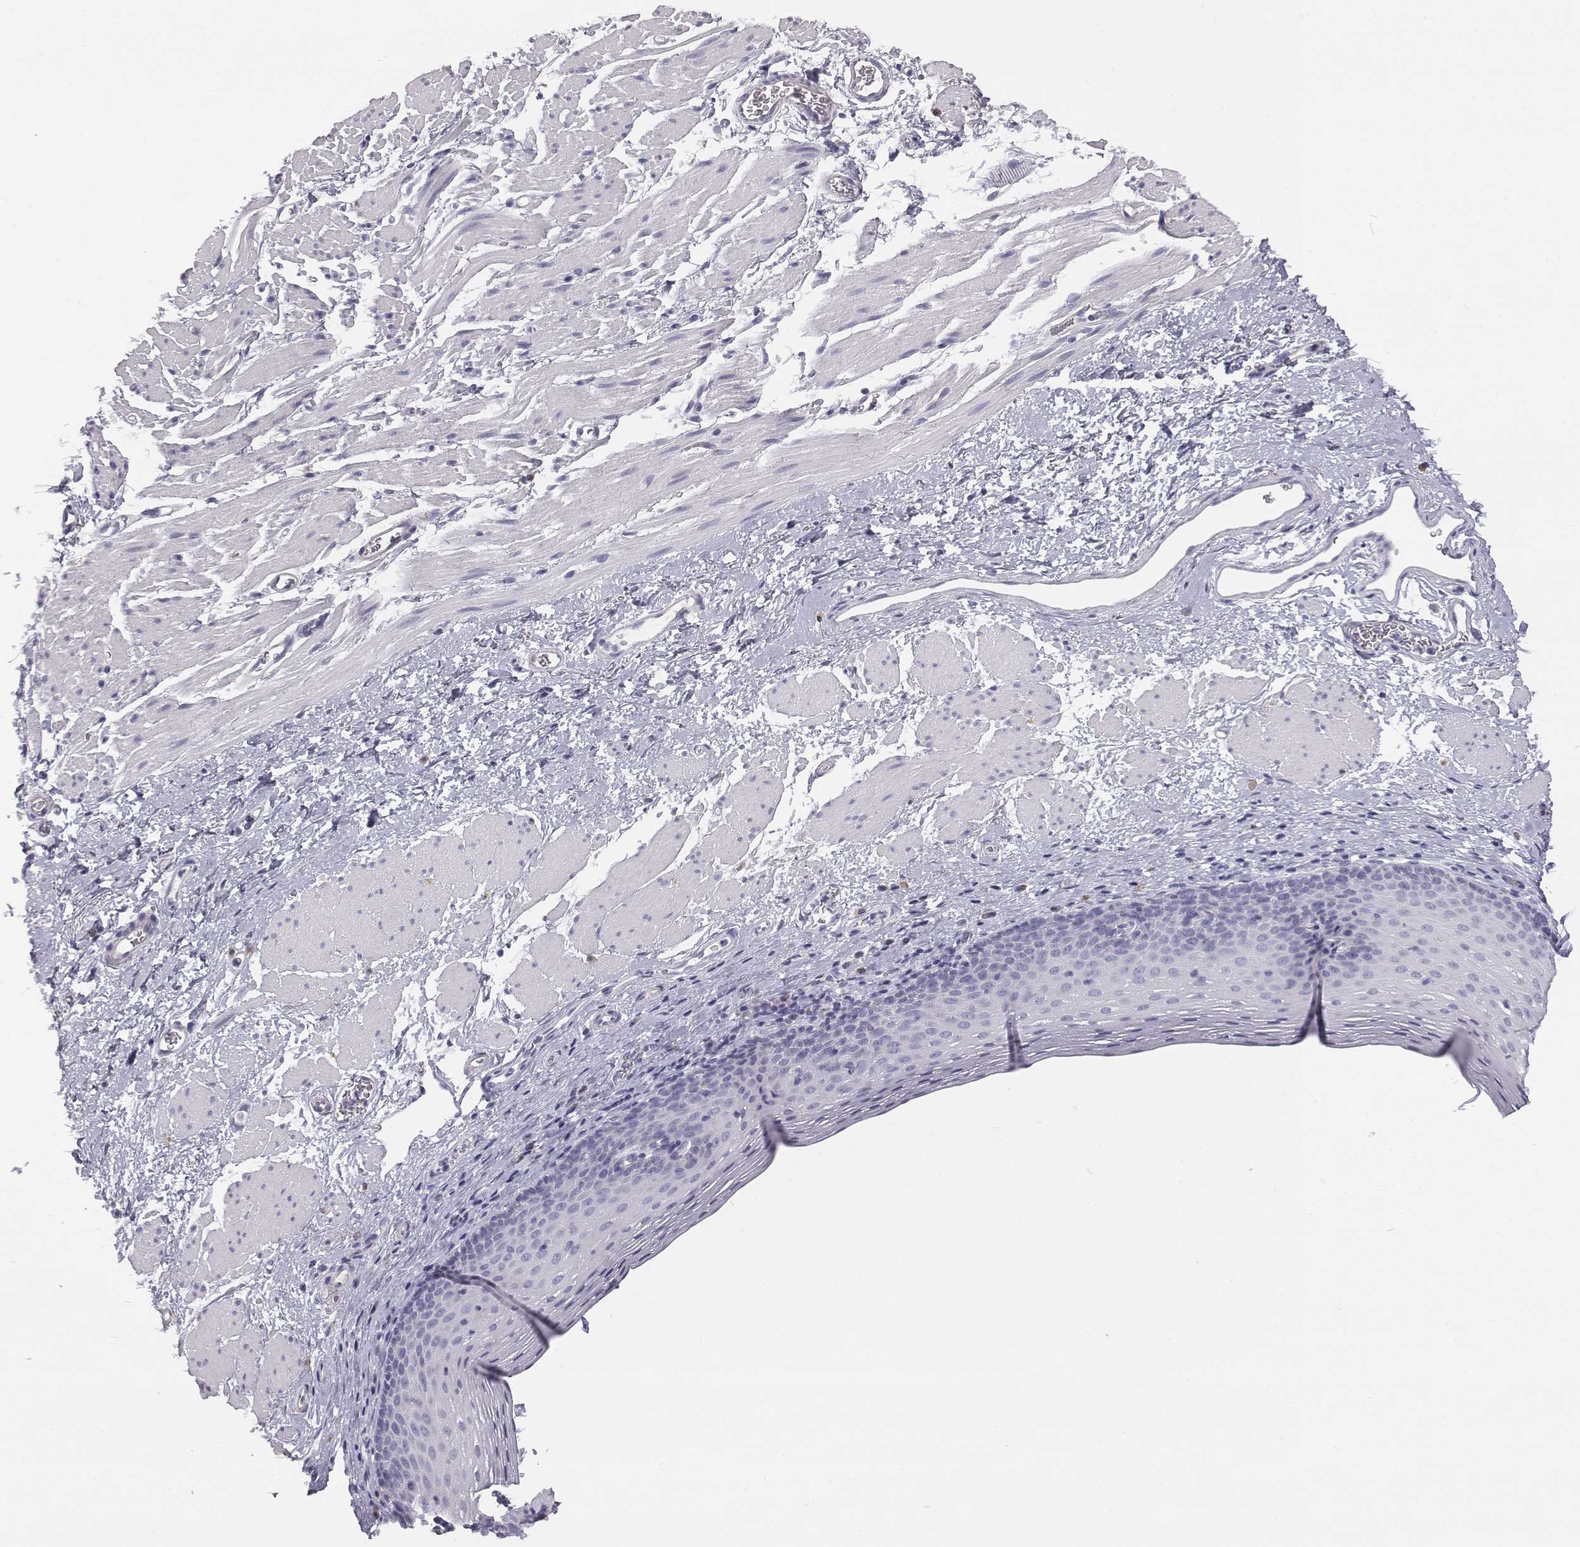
{"staining": {"intensity": "negative", "quantity": "none", "location": "none"}, "tissue": "esophagus", "cell_type": "Squamous epithelial cells", "image_type": "normal", "snomed": [{"axis": "morphology", "description": "Normal tissue, NOS"}, {"axis": "topography", "description": "Esophagus"}], "caption": "There is no significant staining in squamous epithelial cells of esophagus.", "gene": "C6orf58", "patient": {"sex": "female", "age": 68}}